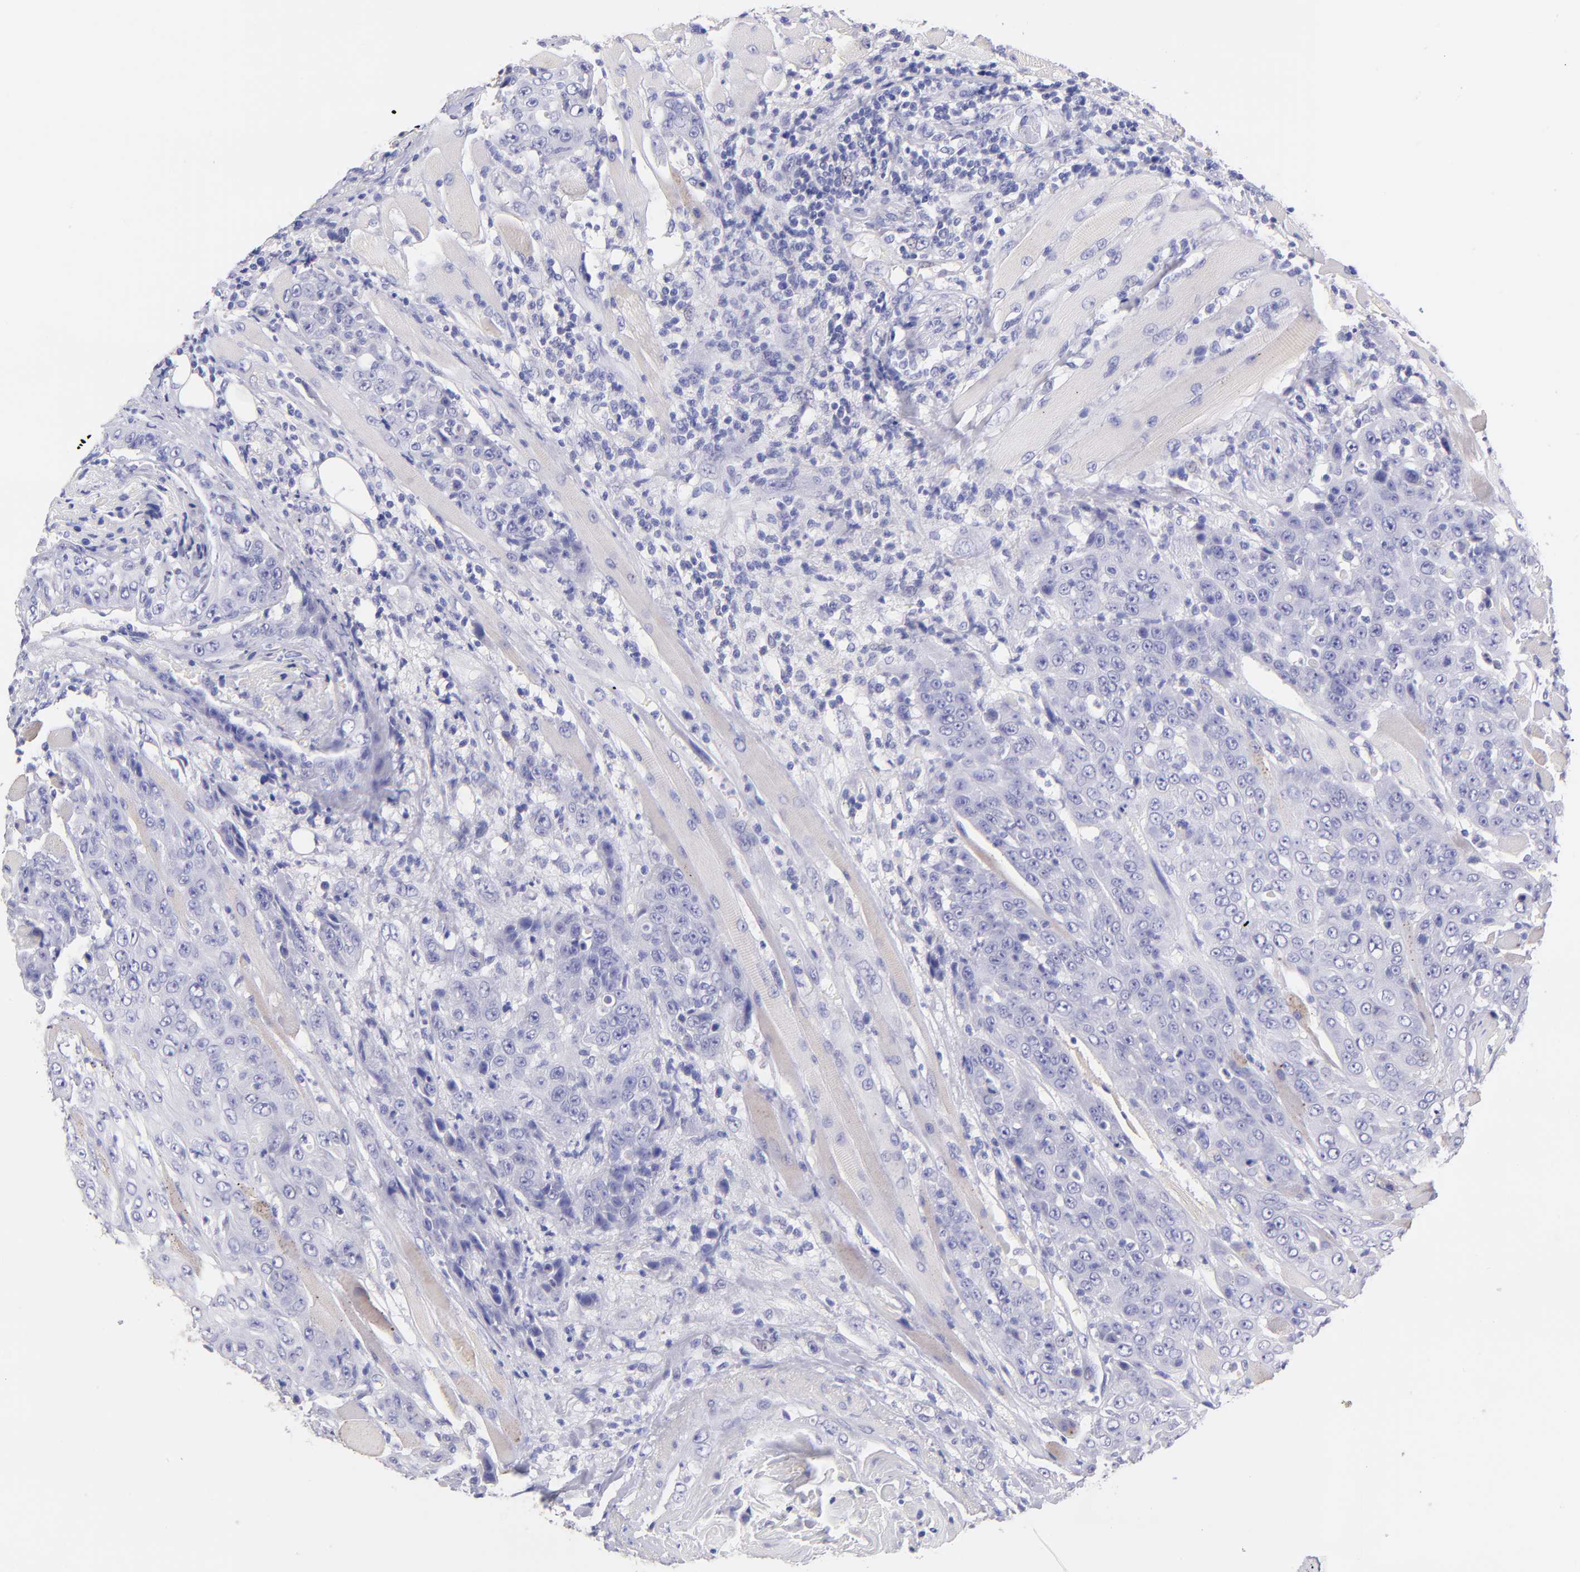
{"staining": {"intensity": "negative", "quantity": "none", "location": "none"}, "tissue": "head and neck cancer", "cell_type": "Tumor cells", "image_type": "cancer", "snomed": [{"axis": "morphology", "description": "Squamous cell carcinoma, NOS"}, {"axis": "topography", "description": "Head-Neck"}], "caption": "Photomicrograph shows no significant protein positivity in tumor cells of head and neck cancer (squamous cell carcinoma).", "gene": "RAB3B", "patient": {"sex": "female", "age": 84}}